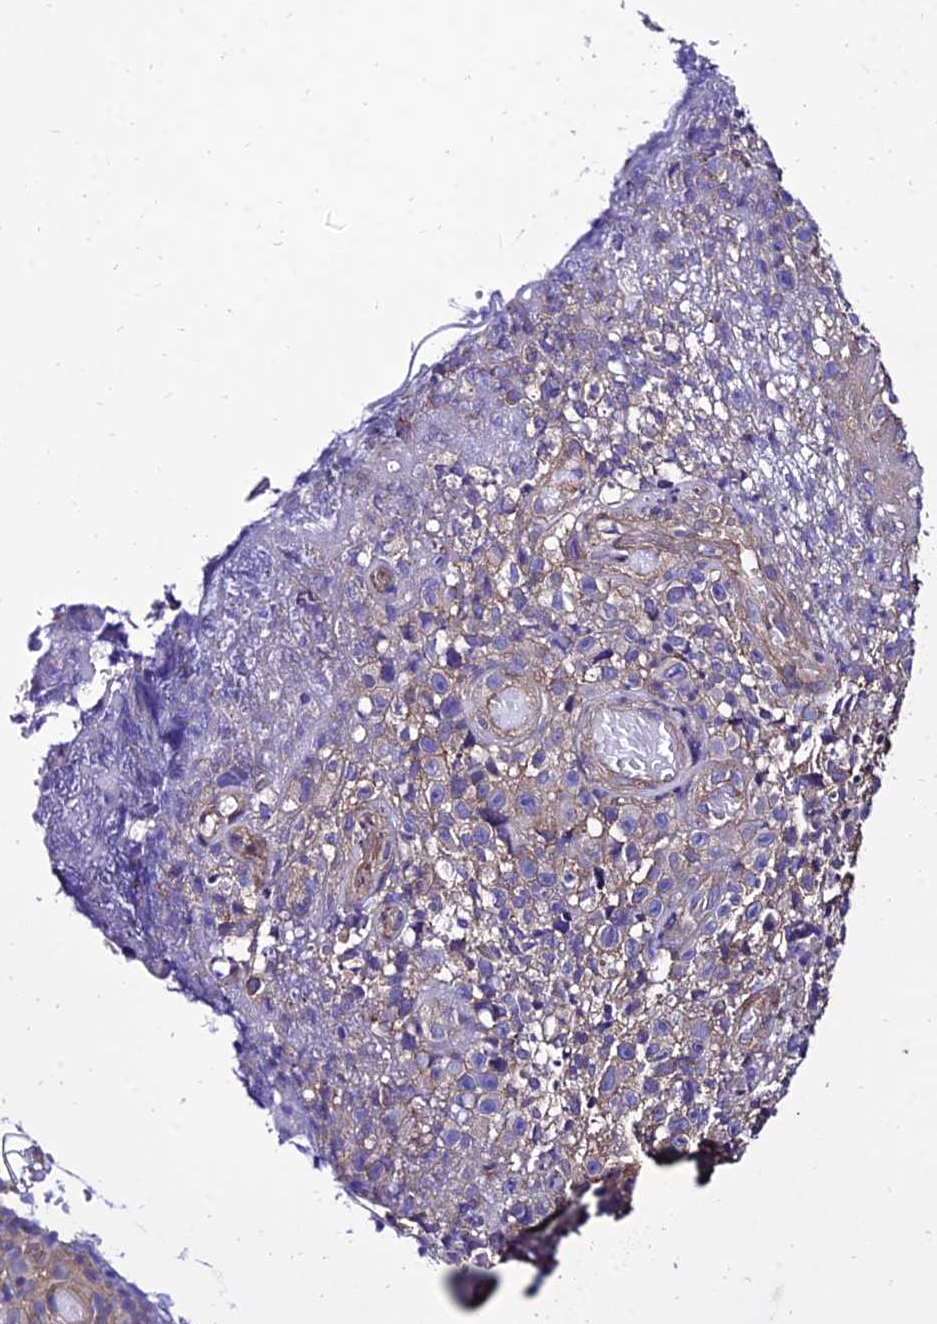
{"staining": {"intensity": "weak", "quantity": "25%-75%", "location": "cytoplasmic/membranous"}, "tissue": "melanoma", "cell_type": "Tumor cells", "image_type": "cancer", "snomed": [{"axis": "morphology", "description": "Malignant melanoma, NOS"}, {"axis": "topography", "description": "Skin"}], "caption": "The image displays staining of malignant melanoma, revealing weak cytoplasmic/membranous protein positivity (brown color) within tumor cells. (IHC, brightfield microscopy, high magnification).", "gene": "CALM2", "patient": {"sex": "female", "age": 82}}